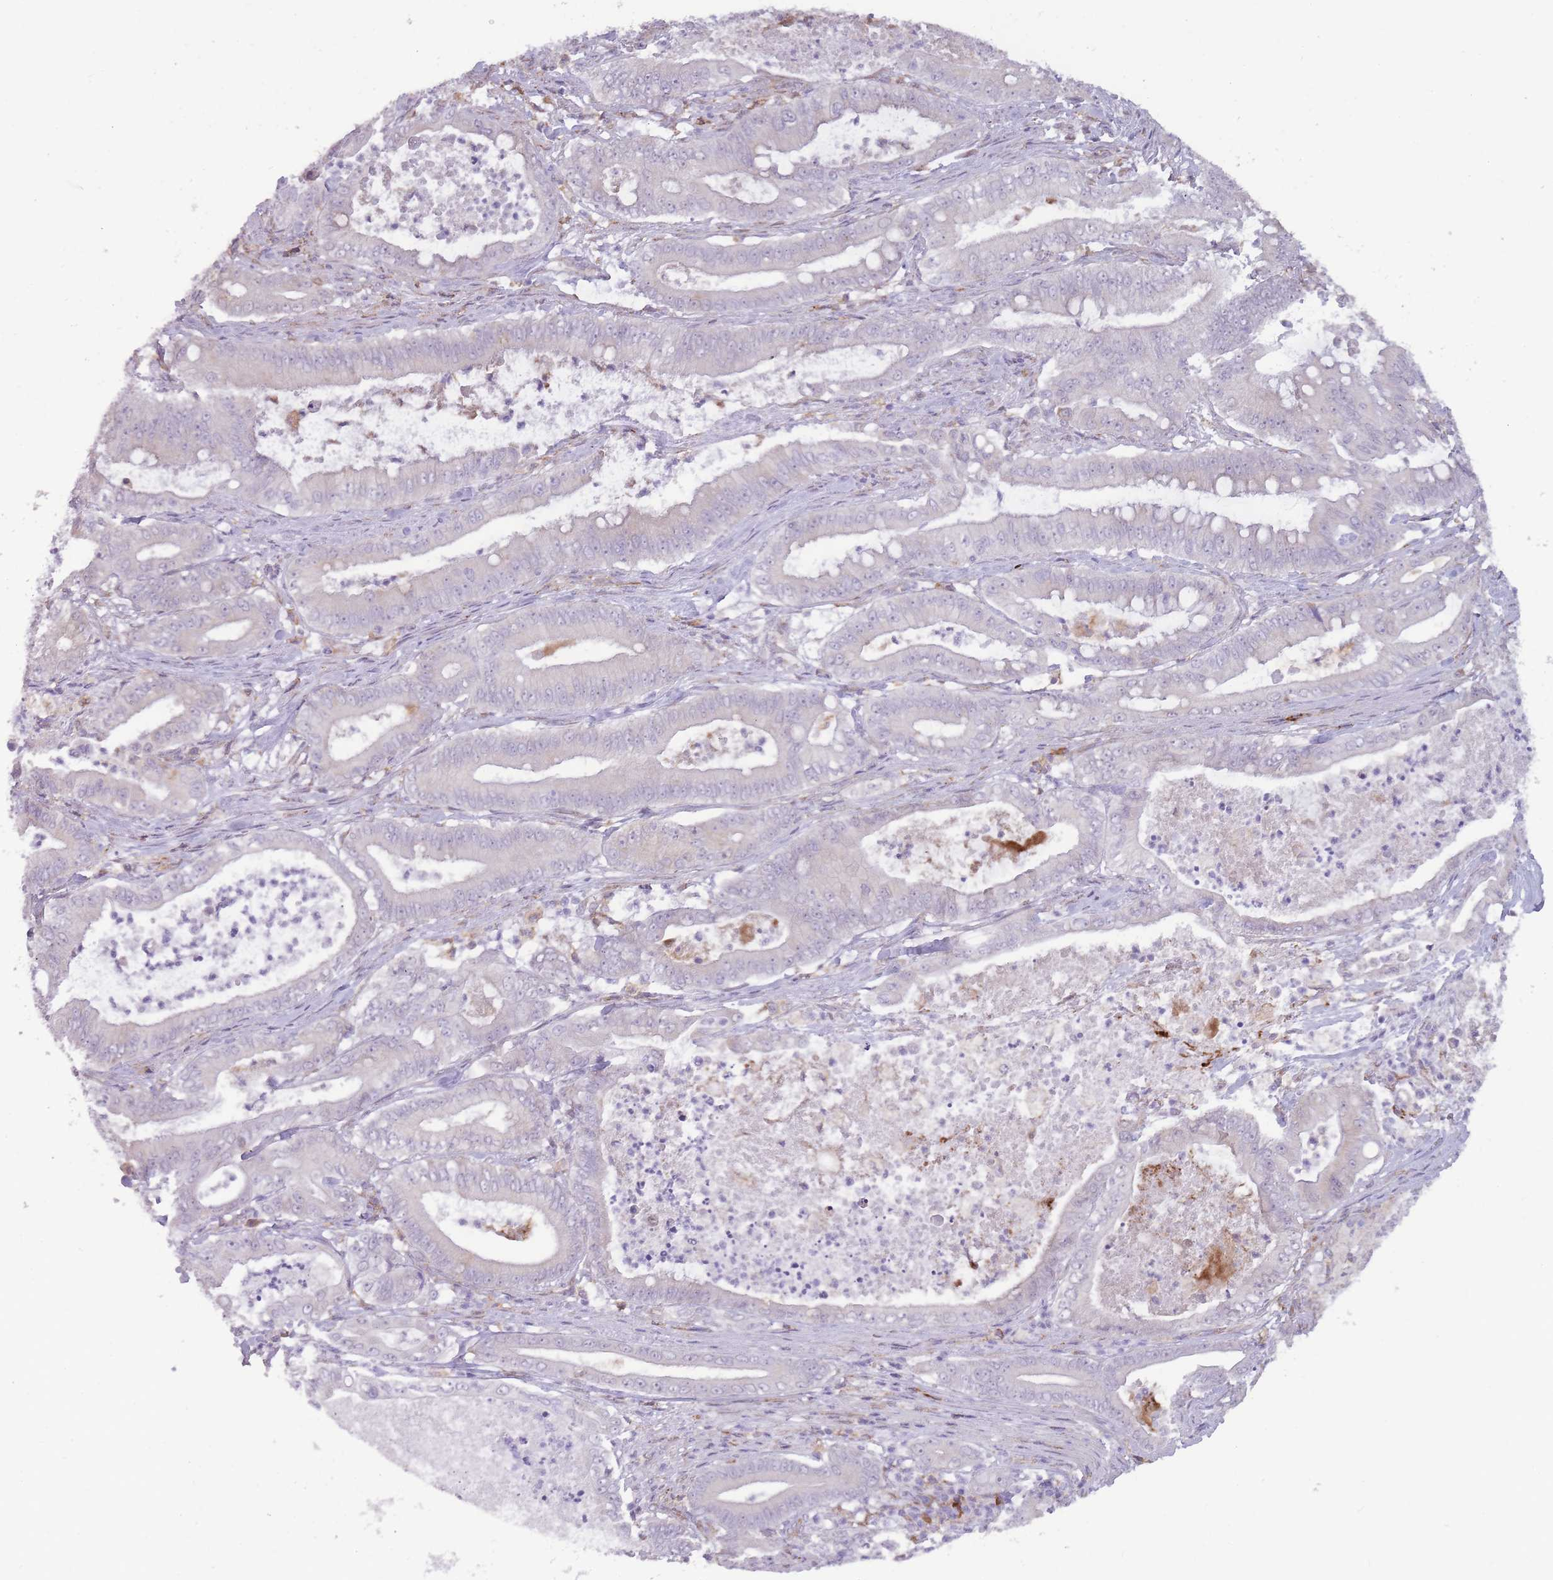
{"staining": {"intensity": "negative", "quantity": "none", "location": "none"}, "tissue": "pancreatic cancer", "cell_type": "Tumor cells", "image_type": "cancer", "snomed": [{"axis": "morphology", "description": "Adenocarcinoma, NOS"}, {"axis": "topography", "description": "Pancreas"}], "caption": "A high-resolution photomicrograph shows IHC staining of pancreatic cancer (adenocarcinoma), which exhibits no significant positivity in tumor cells.", "gene": "TRAPPC5", "patient": {"sex": "male", "age": 71}}